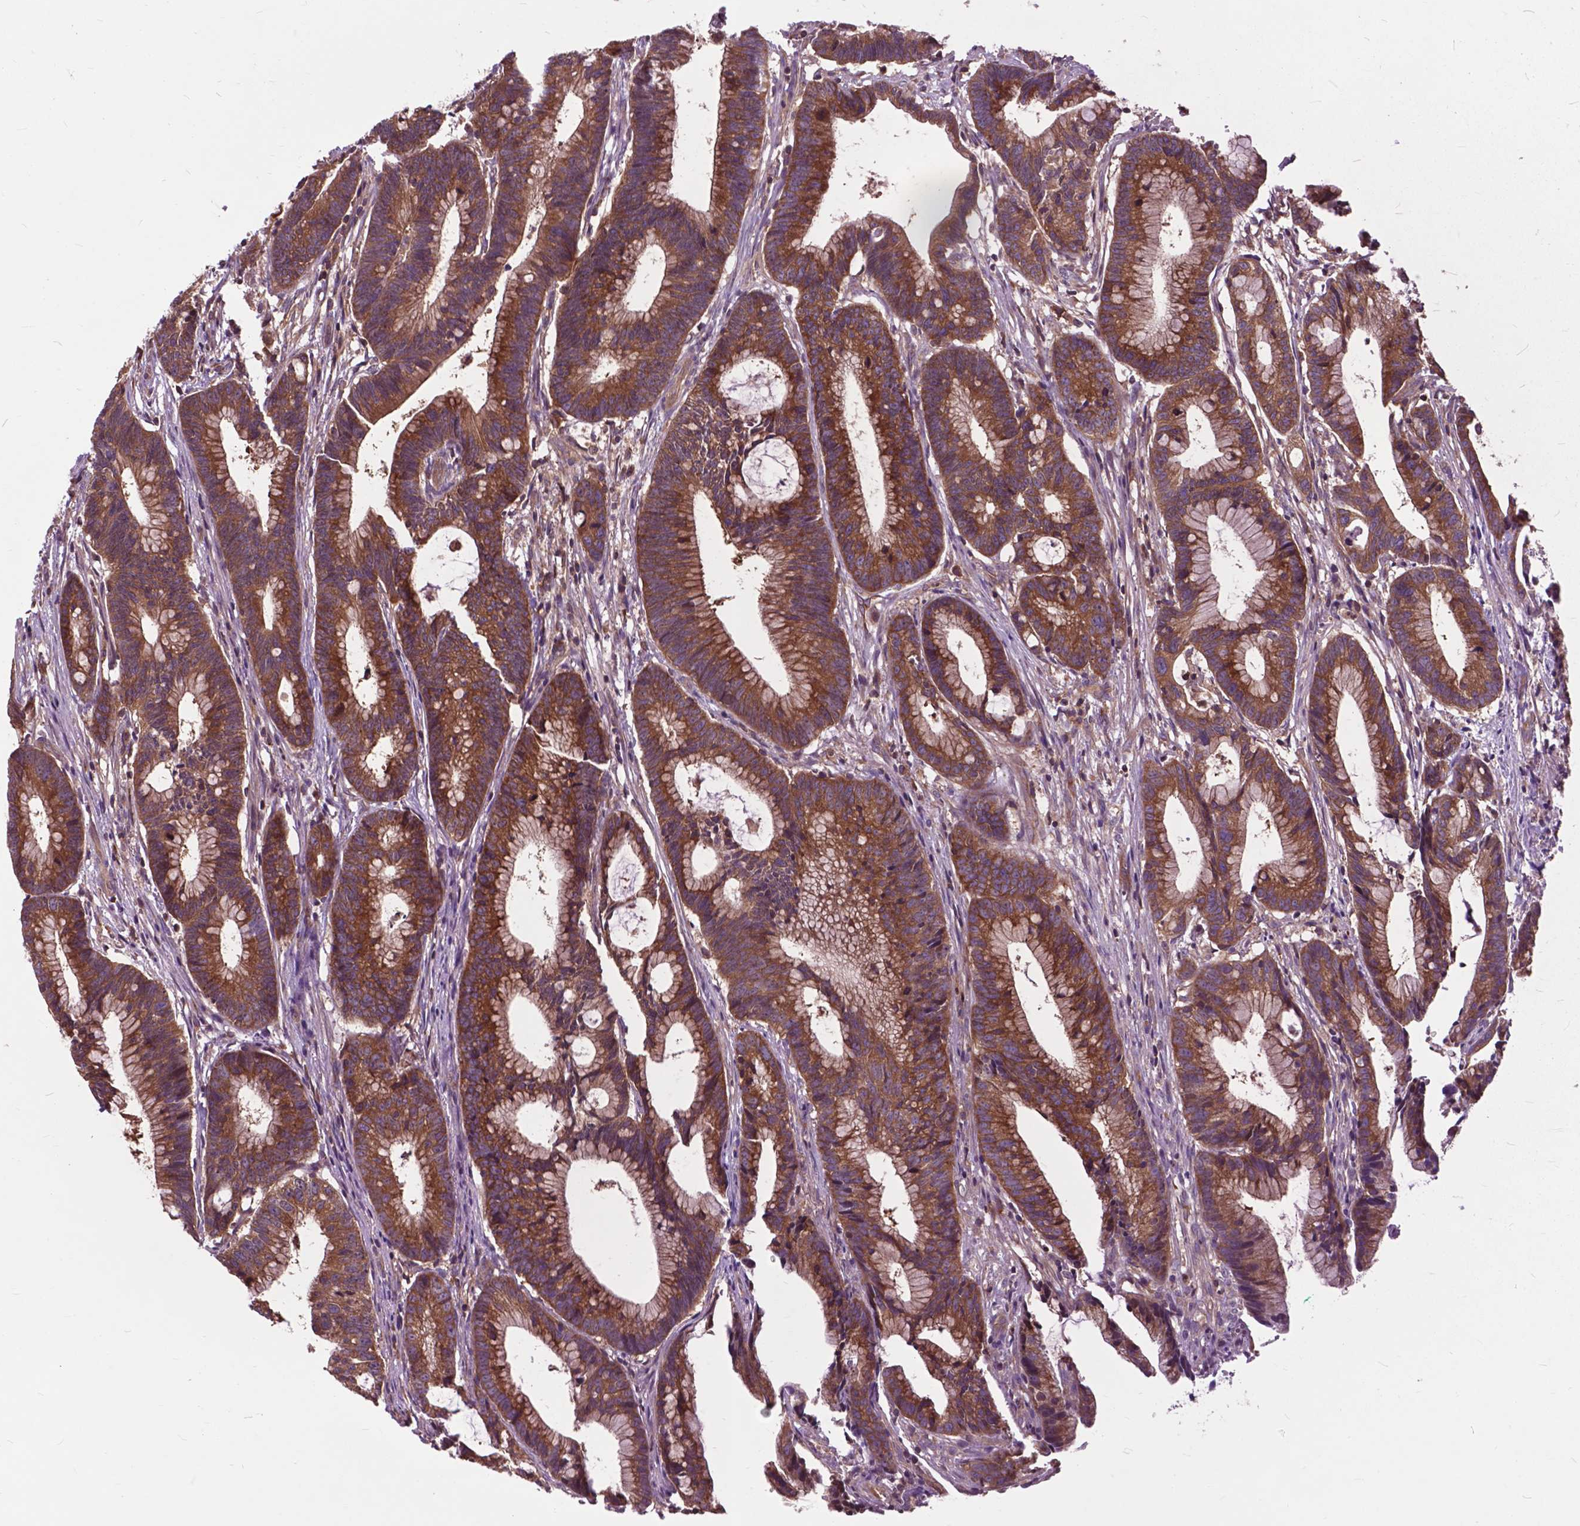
{"staining": {"intensity": "moderate", "quantity": ">75%", "location": "cytoplasmic/membranous"}, "tissue": "colorectal cancer", "cell_type": "Tumor cells", "image_type": "cancer", "snomed": [{"axis": "morphology", "description": "Adenocarcinoma, NOS"}, {"axis": "topography", "description": "Colon"}], "caption": "A photomicrograph showing moderate cytoplasmic/membranous staining in about >75% of tumor cells in colorectal cancer, as visualized by brown immunohistochemical staining.", "gene": "ARAF", "patient": {"sex": "female", "age": 78}}